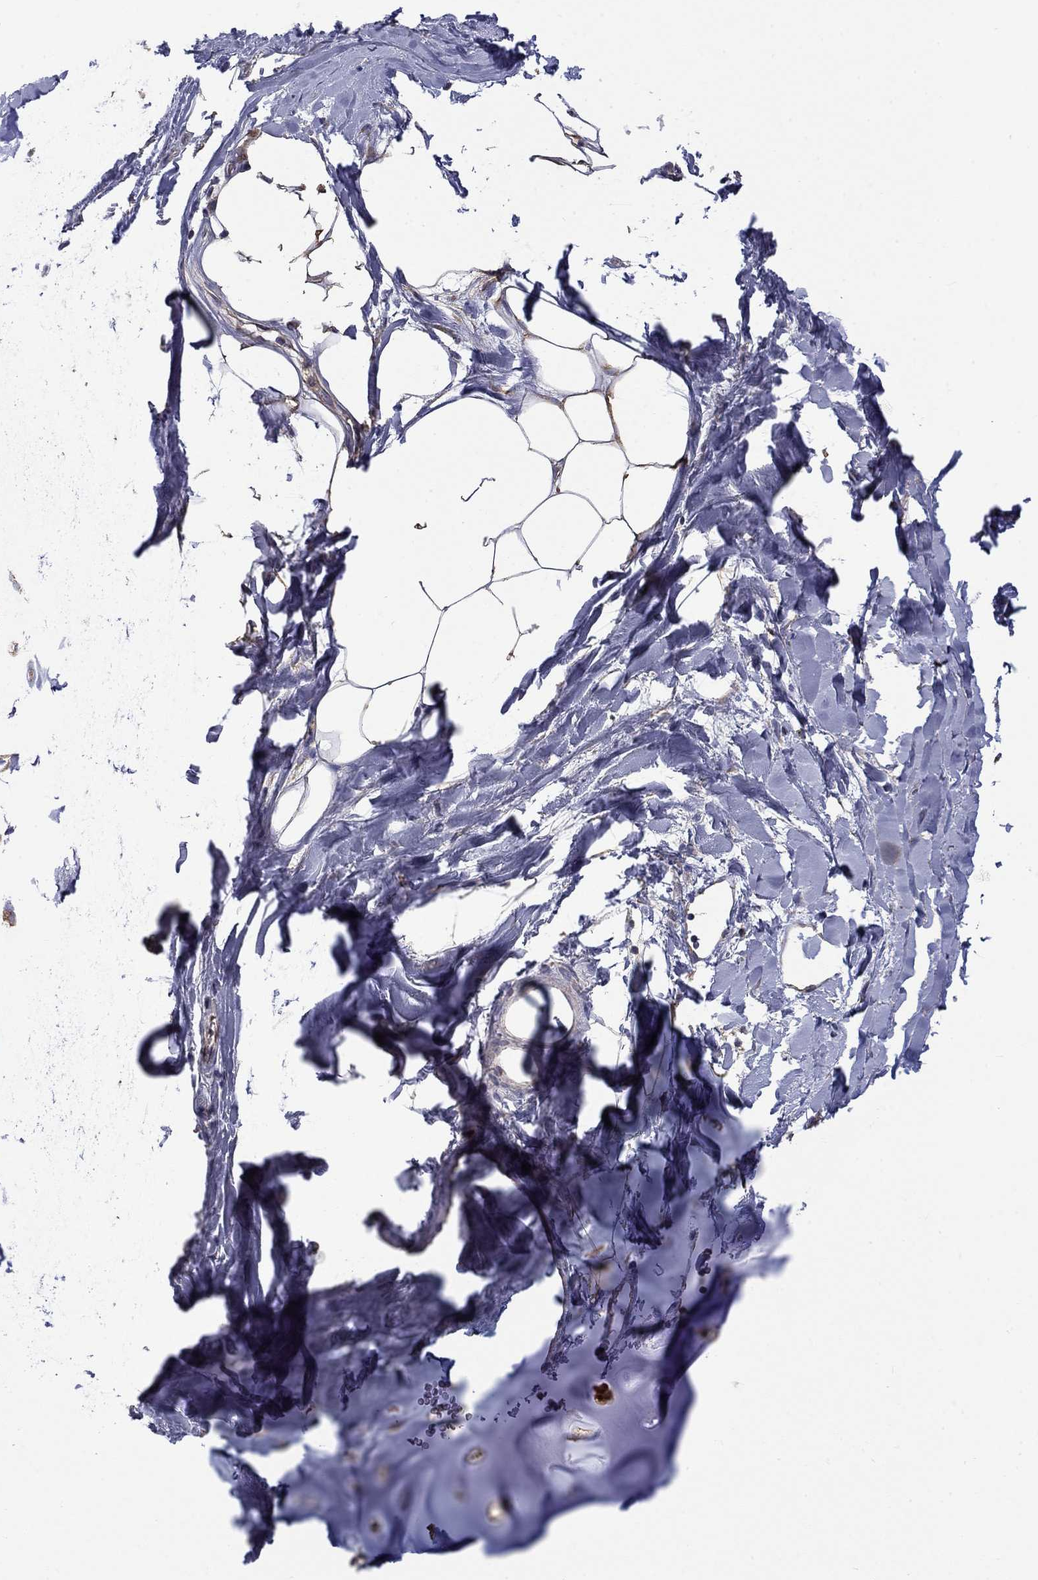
{"staining": {"intensity": "moderate", "quantity": "<25%", "location": "cytoplasmic/membranous"}, "tissue": "adipose tissue", "cell_type": "Adipocytes", "image_type": "normal", "snomed": [{"axis": "morphology", "description": "Normal tissue, NOS"}, {"axis": "topography", "description": "Cartilage tissue"}, {"axis": "topography", "description": "Bronchus"}], "caption": "This photomicrograph shows immunohistochemistry (IHC) staining of normal human adipose tissue, with low moderate cytoplasmic/membranous staining in approximately <25% of adipocytes.", "gene": "CAMKK2", "patient": {"sex": "male", "age": 58}}